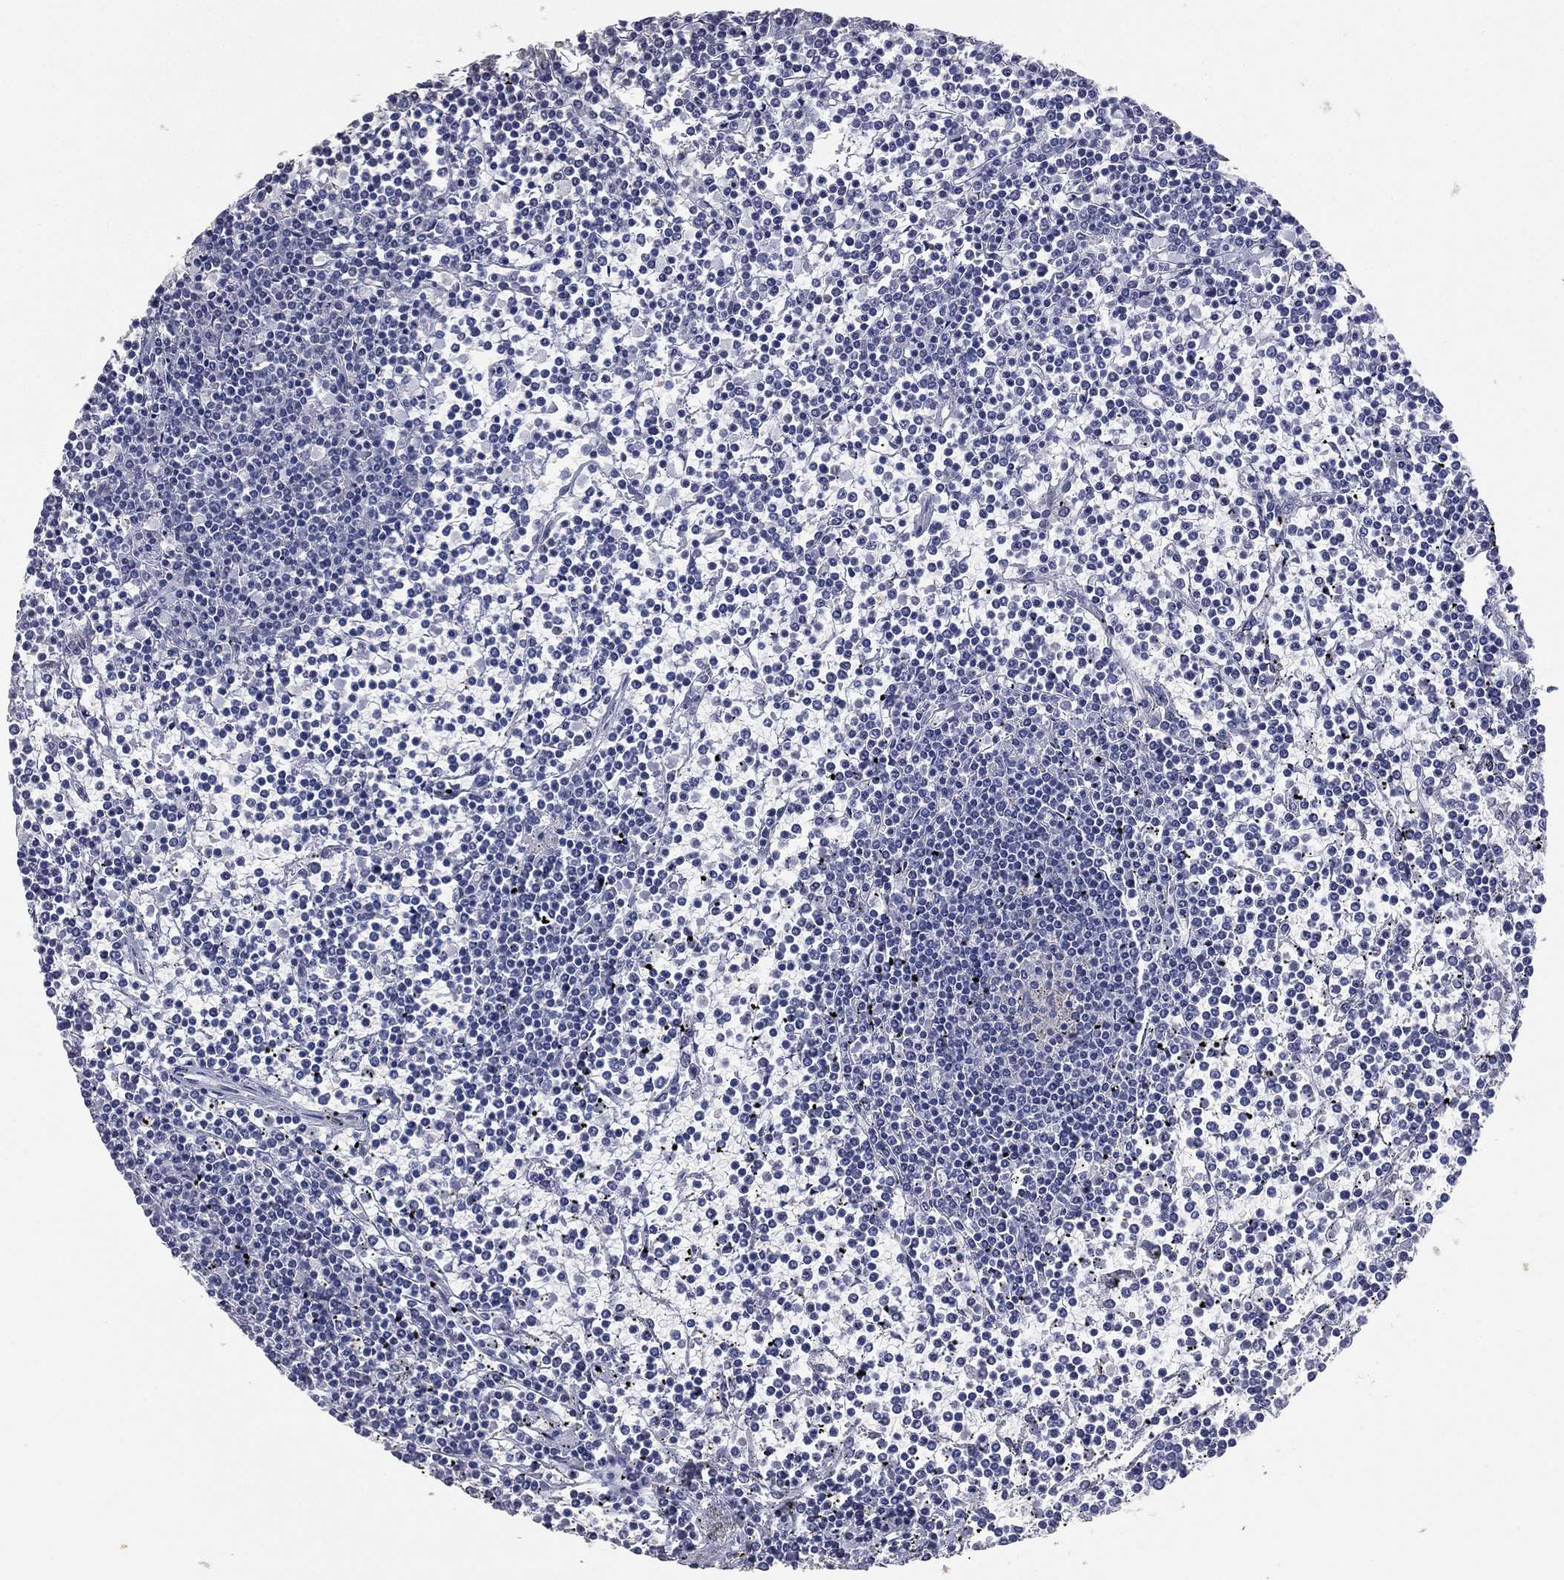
{"staining": {"intensity": "negative", "quantity": "none", "location": "none"}, "tissue": "lymphoma", "cell_type": "Tumor cells", "image_type": "cancer", "snomed": [{"axis": "morphology", "description": "Malignant lymphoma, non-Hodgkin's type, Low grade"}, {"axis": "topography", "description": "Spleen"}], "caption": "Tumor cells are negative for brown protein staining in lymphoma.", "gene": "ALDH7A1", "patient": {"sex": "female", "age": 19}}